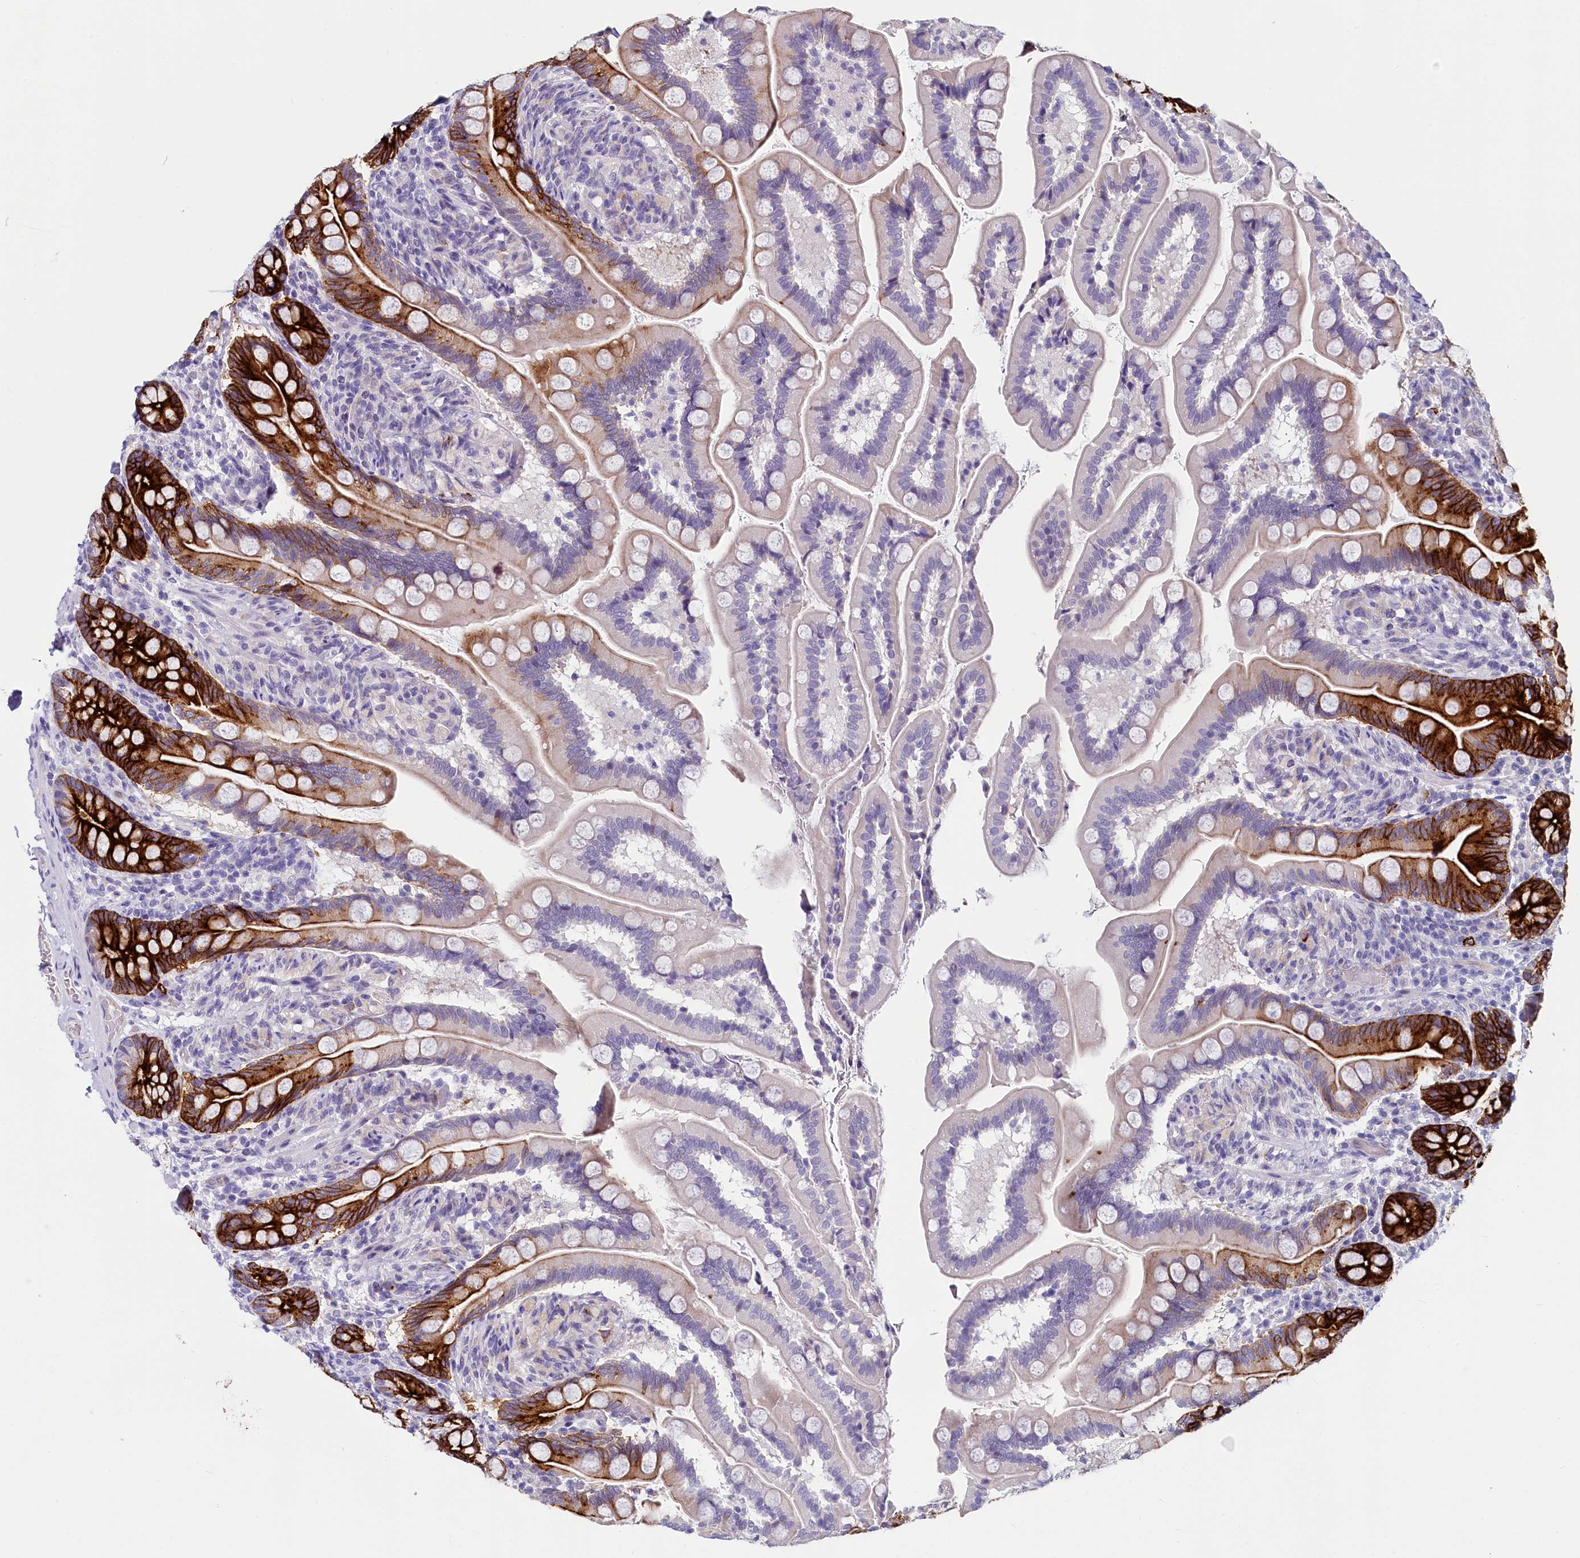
{"staining": {"intensity": "strong", "quantity": "25%-75%", "location": "cytoplasmic/membranous"}, "tissue": "small intestine", "cell_type": "Glandular cells", "image_type": "normal", "snomed": [{"axis": "morphology", "description": "Normal tissue, NOS"}, {"axis": "topography", "description": "Small intestine"}], "caption": "Approximately 25%-75% of glandular cells in normal human small intestine display strong cytoplasmic/membranous protein staining as visualized by brown immunohistochemical staining.", "gene": "INSC", "patient": {"sex": "female", "age": 64}}